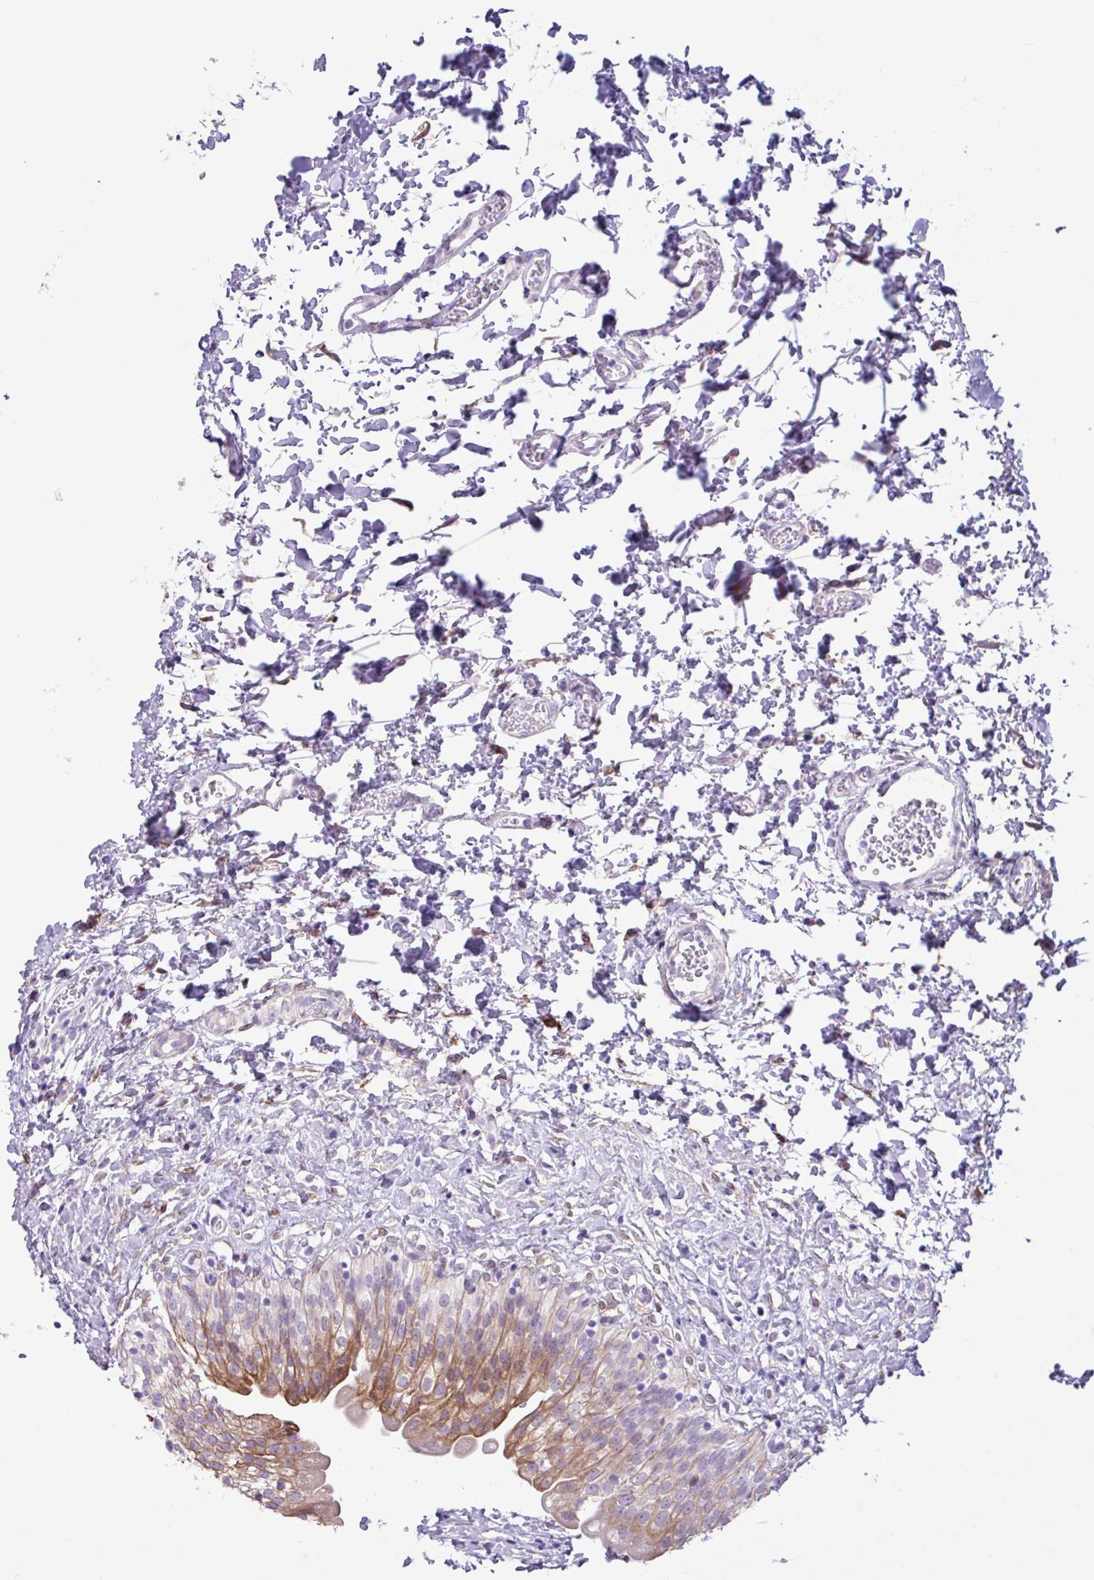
{"staining": {"intensity": "moderate", "quantity": "25%-75%", "location": "cytoplasmic/membranous"}, "tissue": "urinary bladder", "cell_type": "Urothelial cells", "image_type": "normal", "snomed": [{"axis": "morphology", "description": "Normal tissue, NOS"}, {"axis": "topography", "description": "Urinary bladder"}], "caption": "Protein expression analysis of unremarkable urinary bladder demonstrates moderate cytoplasmic/membranous expression in about 25%-75% of urothelial cells. (DAB (3,3'-diaminobenzidine) IHC, brown staining for protein, blue staining for nuclei).", "gene": "SLC38A1", "patient": {"sex": "male", "age": 51}}